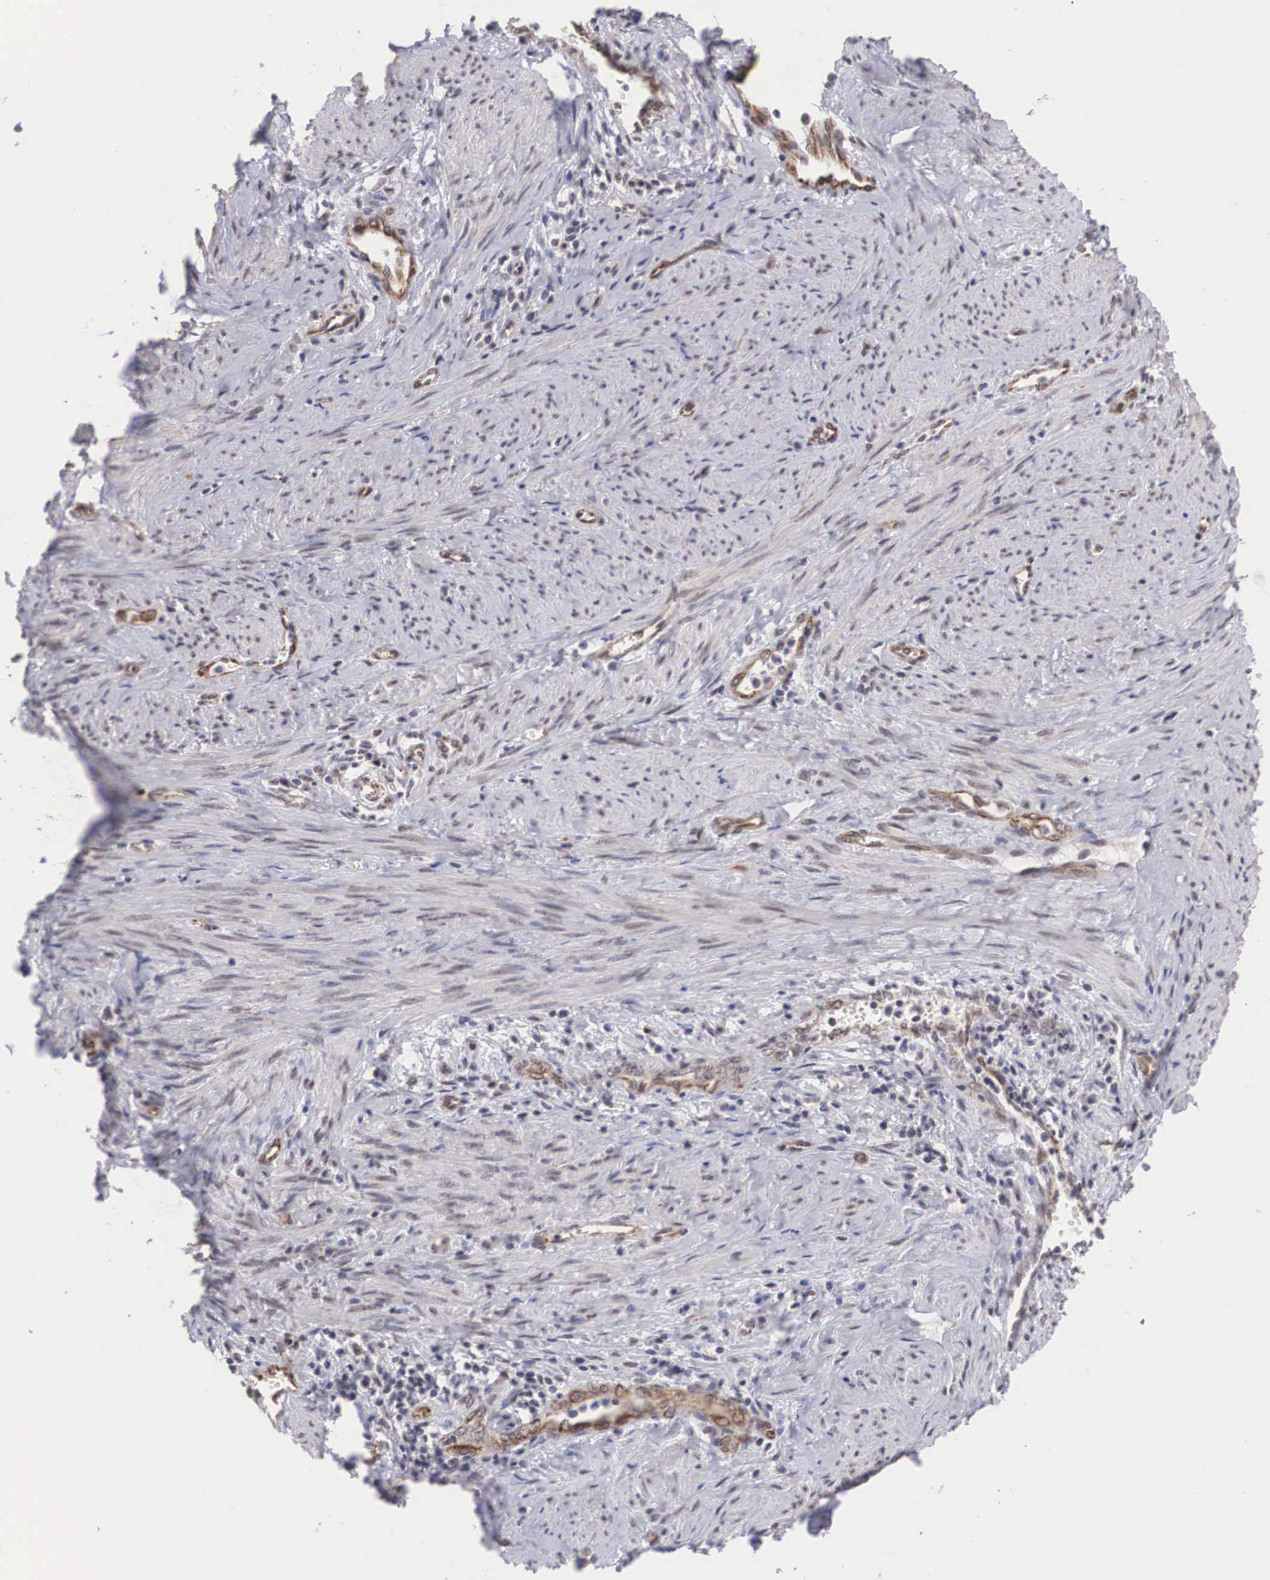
{"staining": {"intensity": "moderate", "quantity": ">75%", "location": "cytoplasmic/membranous,nuclear"}, "tissue": "cervical cancer", "cell_type": "Tumor cells", "image_type": "cancer", "snomed": [{"axis": "morphology", "description": "Normal tissue, NOS"}, {"axis": "morphology", "description": "Adenocarcinoma, NOS"}, {"axis": "topography", "description": "Cervix"}], "caption": "Tumor cells display medium levels of moderate cytoplasmic/membranous and nuclear expression in approximately >75% of cells in human cervical cancer. Nuclei are stained in blue.", "gene": "MORC2", "patient": {"sex": "female", "age": 34}}